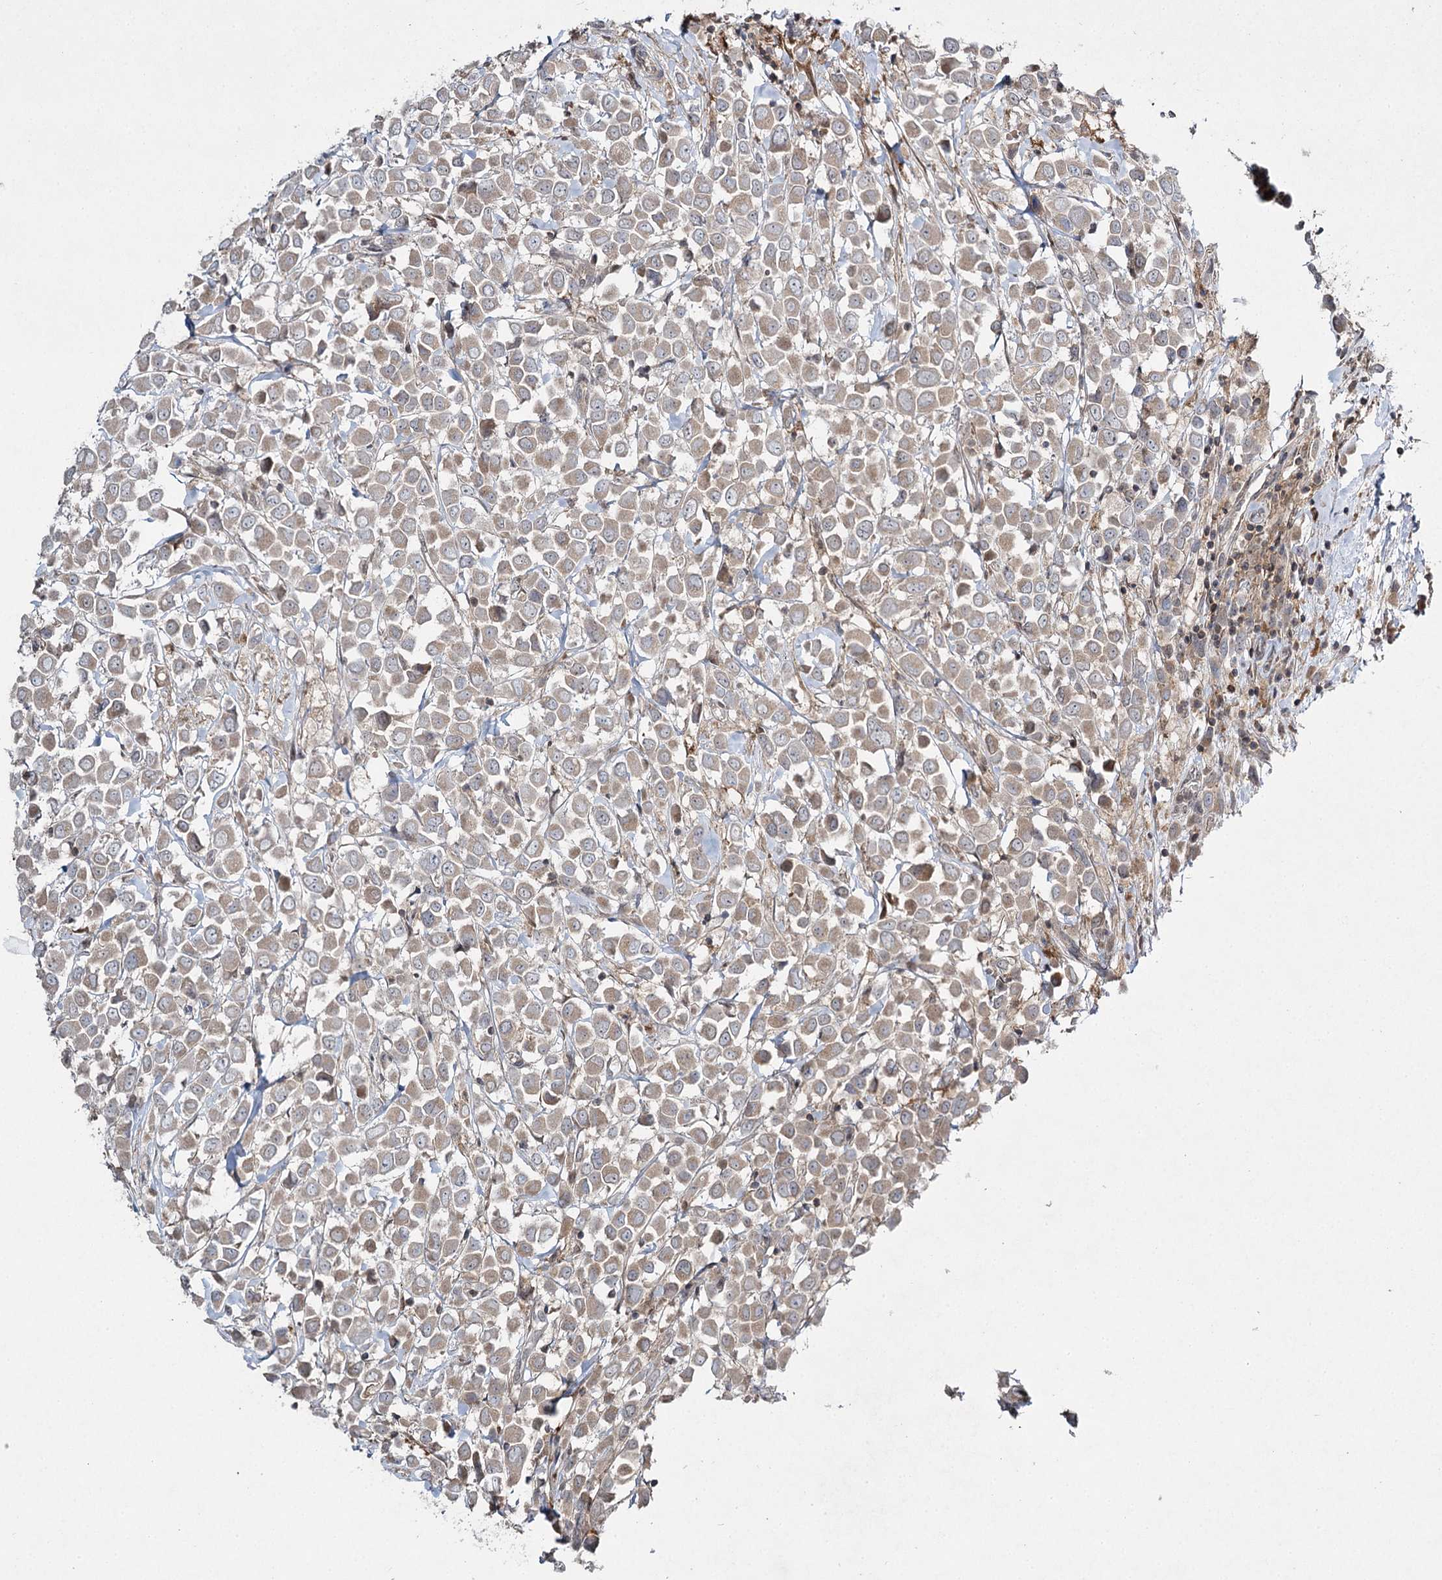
{"staining": {"intensity": "weak", "quantity": "25%-75%", "location": "cytoplasmic/membranous"}, "tissue": "breast cancer", "cell_type": "Tumor cells", "image_type": "cancer", "snomed": [{"axis": "morphology", "description": "Duct carcinoma"}, {"axis": "topography", "description": "Breast"}], "caption": "Intraductal carcinoma (breast) stained with a brown dye reveals weak cytoplasmic/membranous positive expression in about 25%-75% of tumor cells.", "gene": "WDR44", "patient": {"sex": "female", "age": 61}}